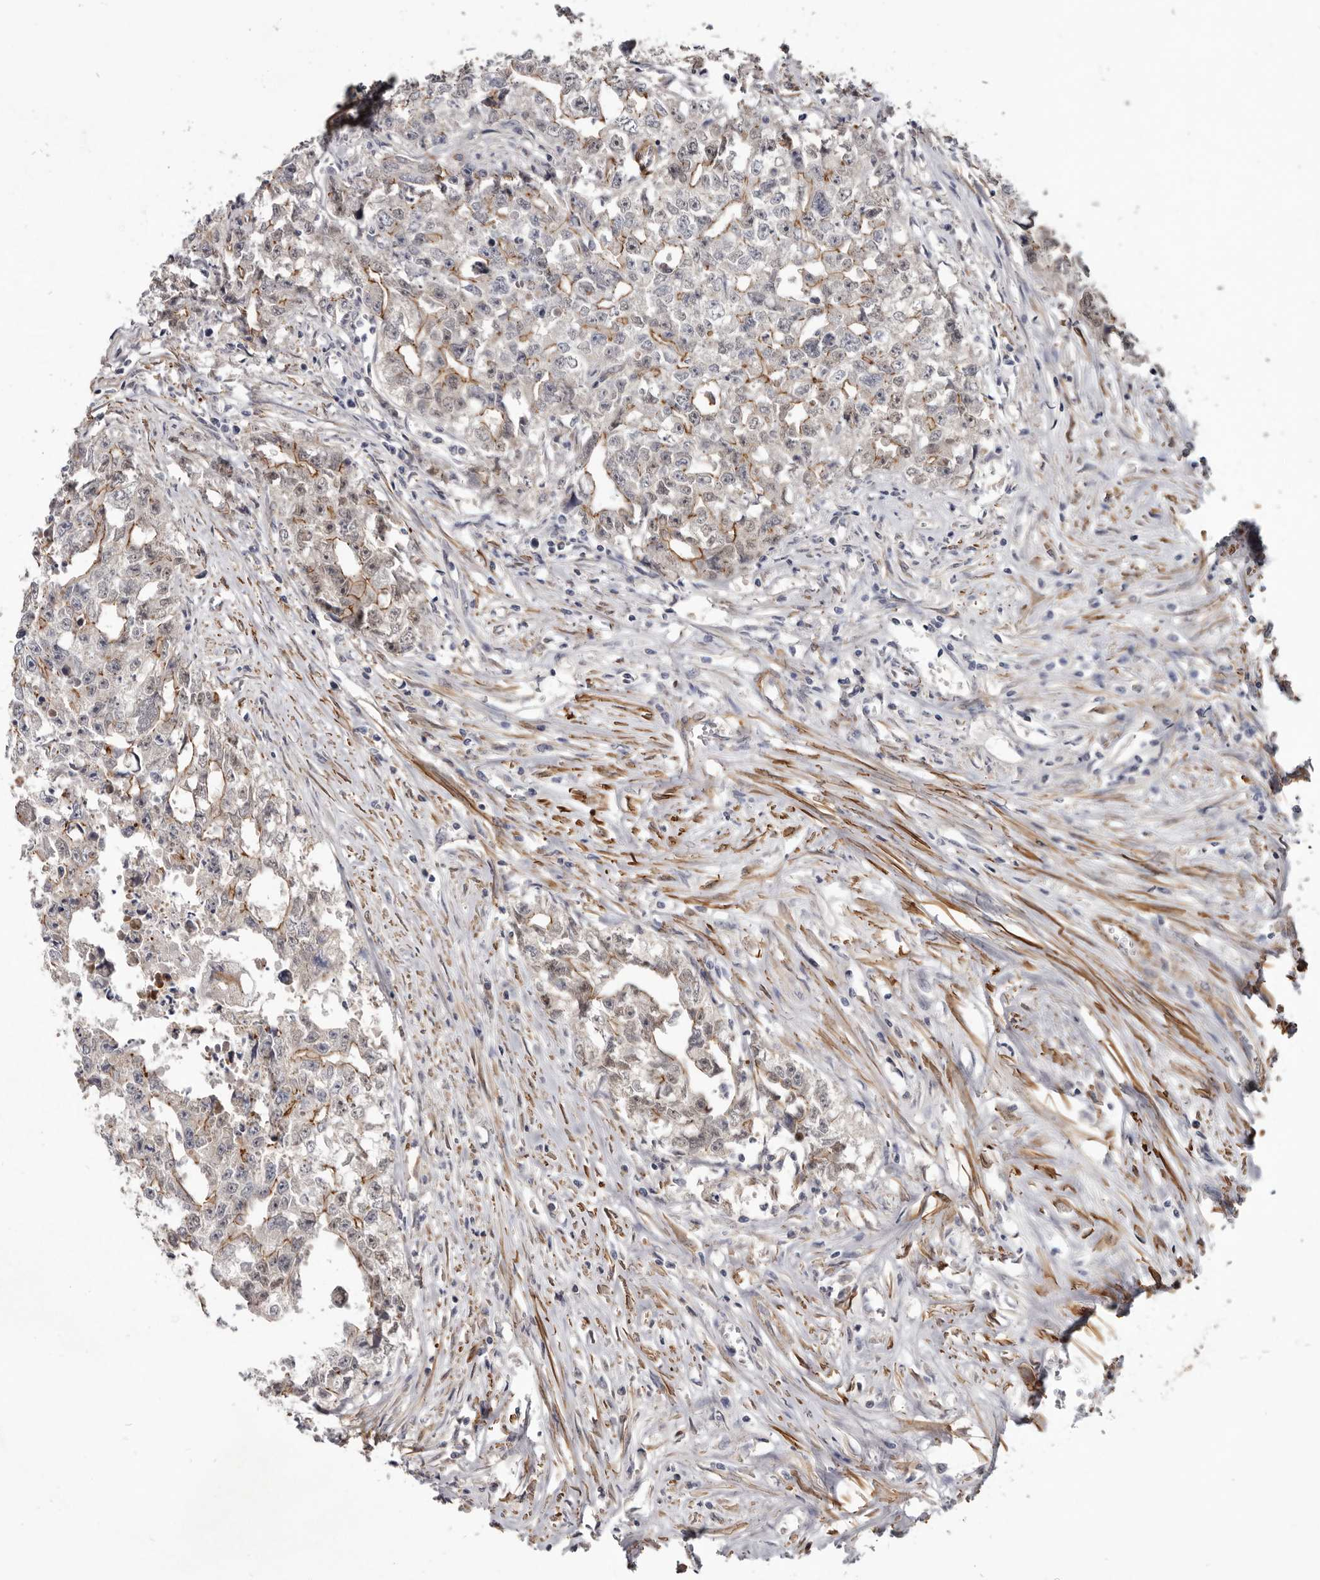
{"staining": {"intensity": "moderate", "quantity": "25%-75%", "location": "cytoplasmic/membranous"}, "tissue": "testis cancer", "cell_type": "Tumor cells", "image_type": "cancer", "snomed": [{"axis": "morphology", "description": "Seminoma, NOS"}, {"axis": "morphology", "description": "Carcinoma, Embryonal, NOS"}, {"axis": "topography", "description": "Testis"}], "caption": "Testis embryonal carcinoma tissue exhibits moderate cytoplasmic/membranous expression in about 25%-75% of tumor cells, visualized by immunohistochemistry.", "gene": "CGN", "patient": {"sex": "male", "age": 43}}